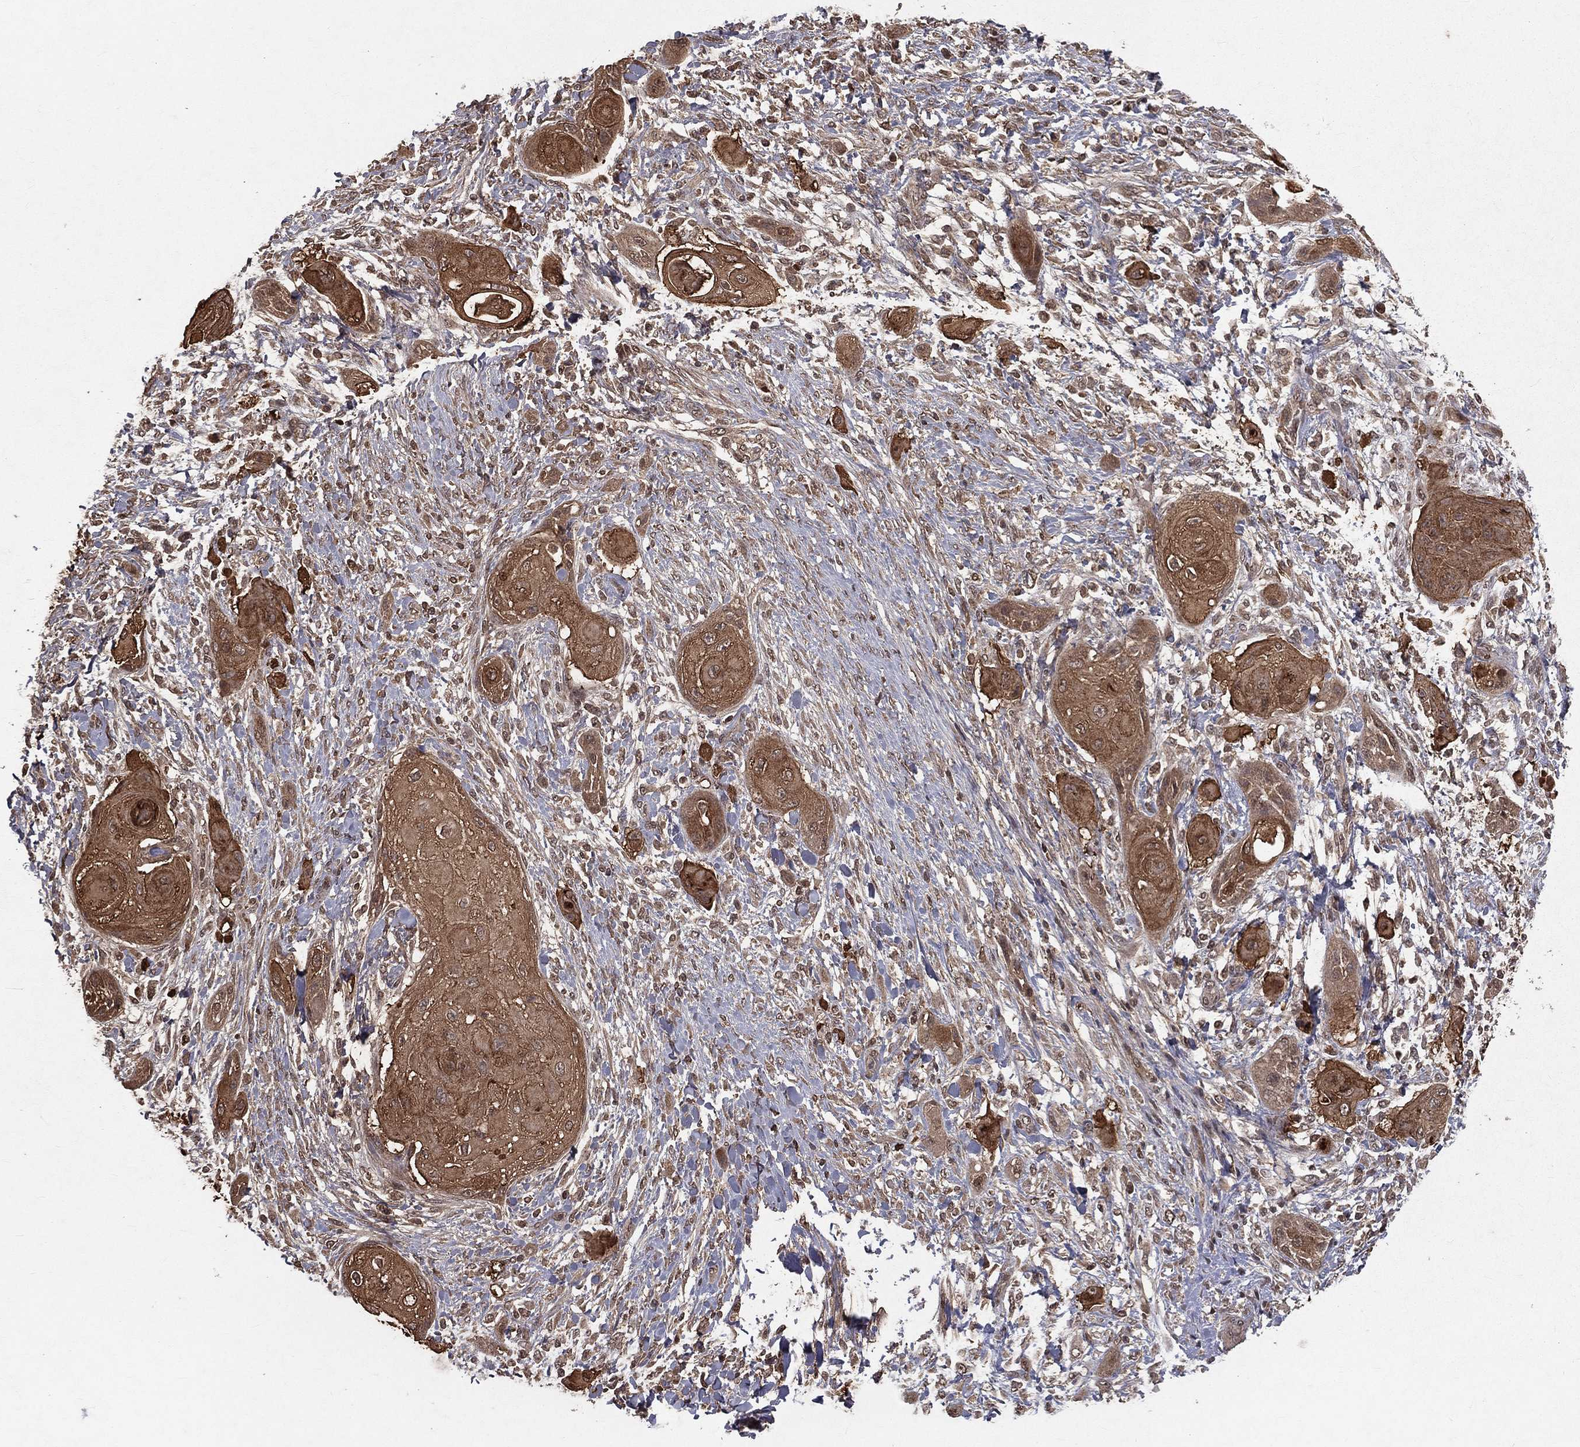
{"staining": {"intensity": "moderate", "quantity": ">75%", "location": "cytoplasmic/membranous"}, "tissue": "skin cancer", "cell_type": "Tumor cells", "image_type": "cancer", "snomed": [{"axis": "morphology", "description": "Squamous cell carcinoma, NOS"}, {"axis": "topography", "description": "Skin"}], "caption": "Immunohistochemical staining of human skin cancer demonstrates moderate cytoplasmic/membranous protein staining in approximately >75% of tumor cells.", "gene": "ZDHHC15", "patient": {"sex": "male", "age": 62}}